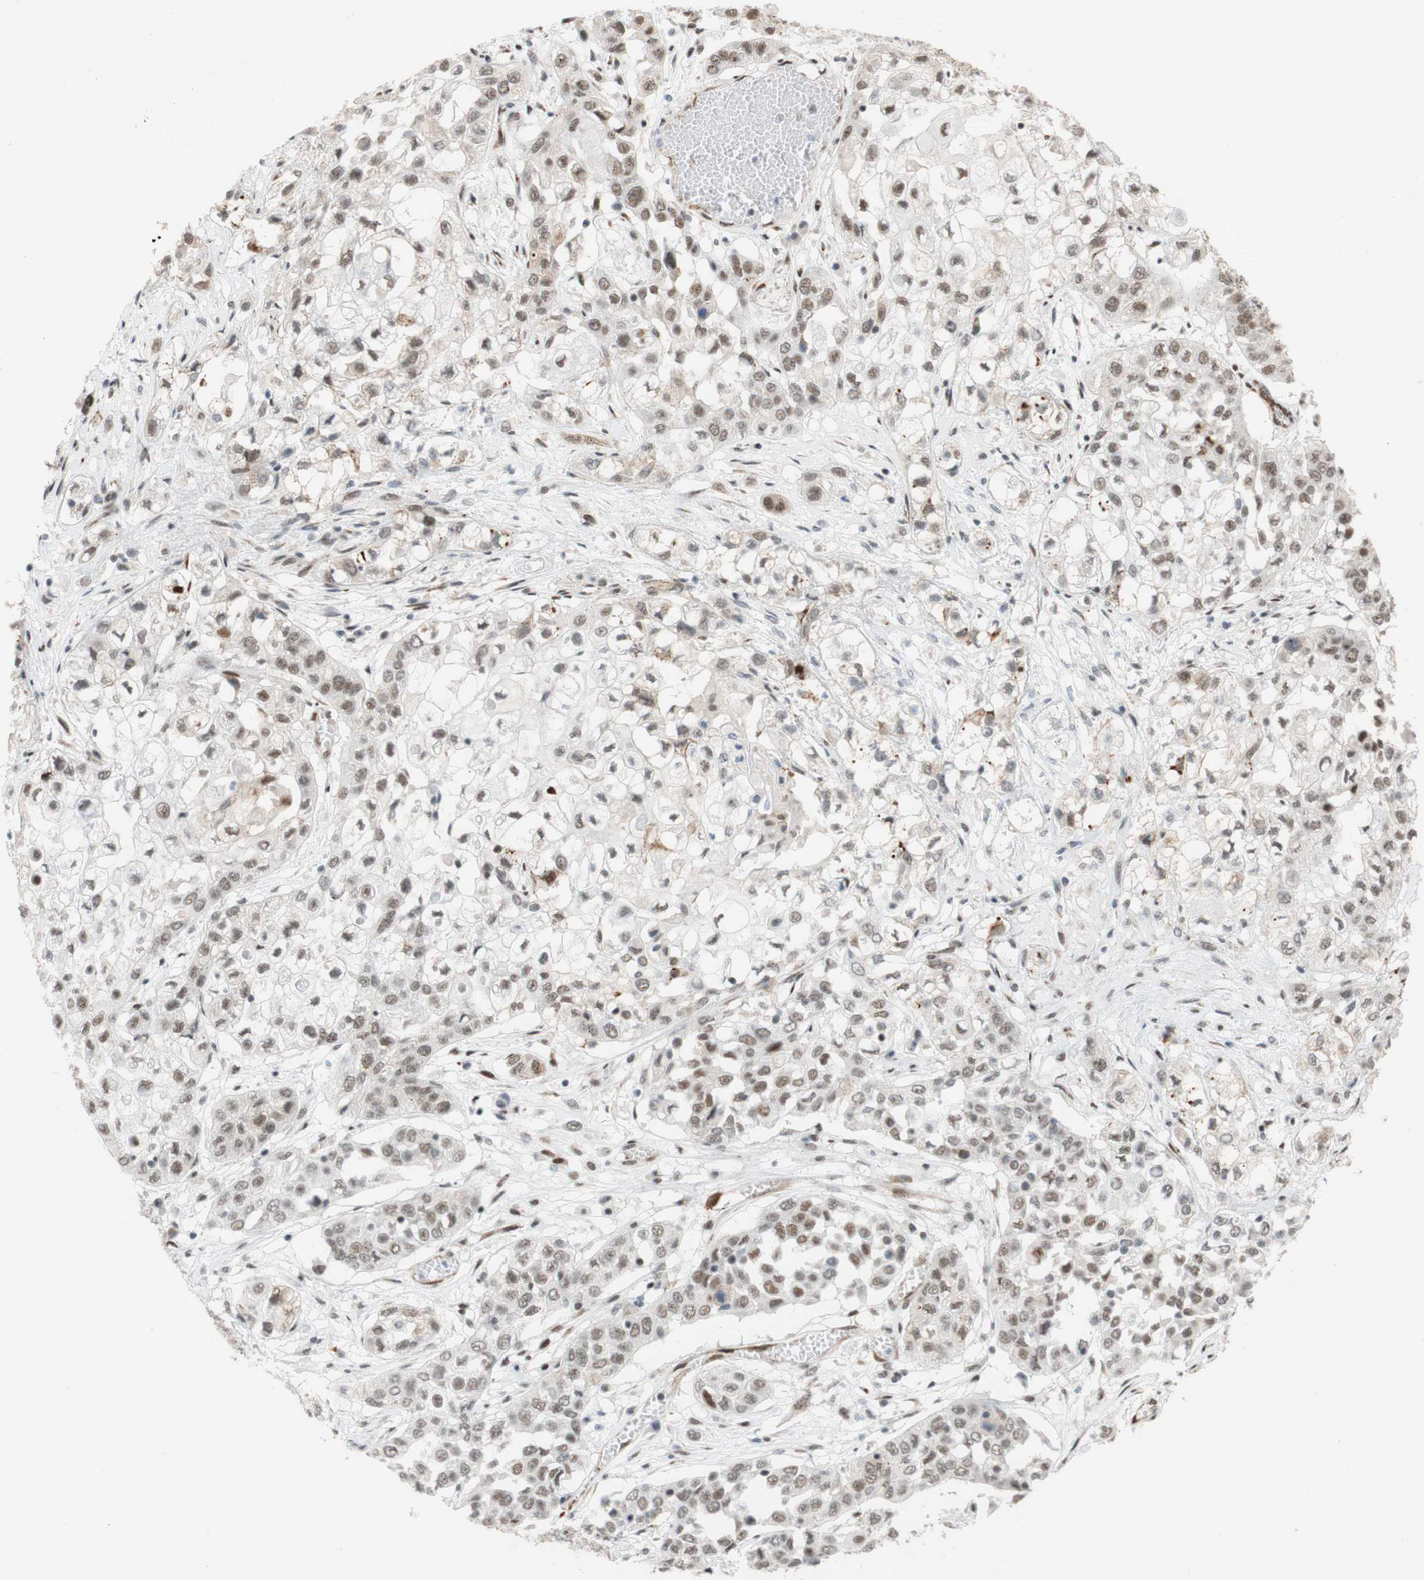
{"staining": {"intensity": "weak", "quantity": ">75%", "location": "cytoplasmic/membranous,nuclear"}, "tissue": "lung cancer", "cell_type": "Tumor cells", "image_type": "cancer", "snomed": [{"axis": "morphology", "description": "Squamous cell carcinoma, NOS"}, {"axis": "topography", "description": "Lung"}], "caption": "Brown immunohistochemical staining in squamous cell carcinoma (lung) displays weak cytoplasmic/membranous and nuclear positivity in about >75% of tumor cells. (DAB = brown stain, brightfield microscopy at high magnification).", "gene": "SAP18", "patient": {"sex": "male", "age": 71}}